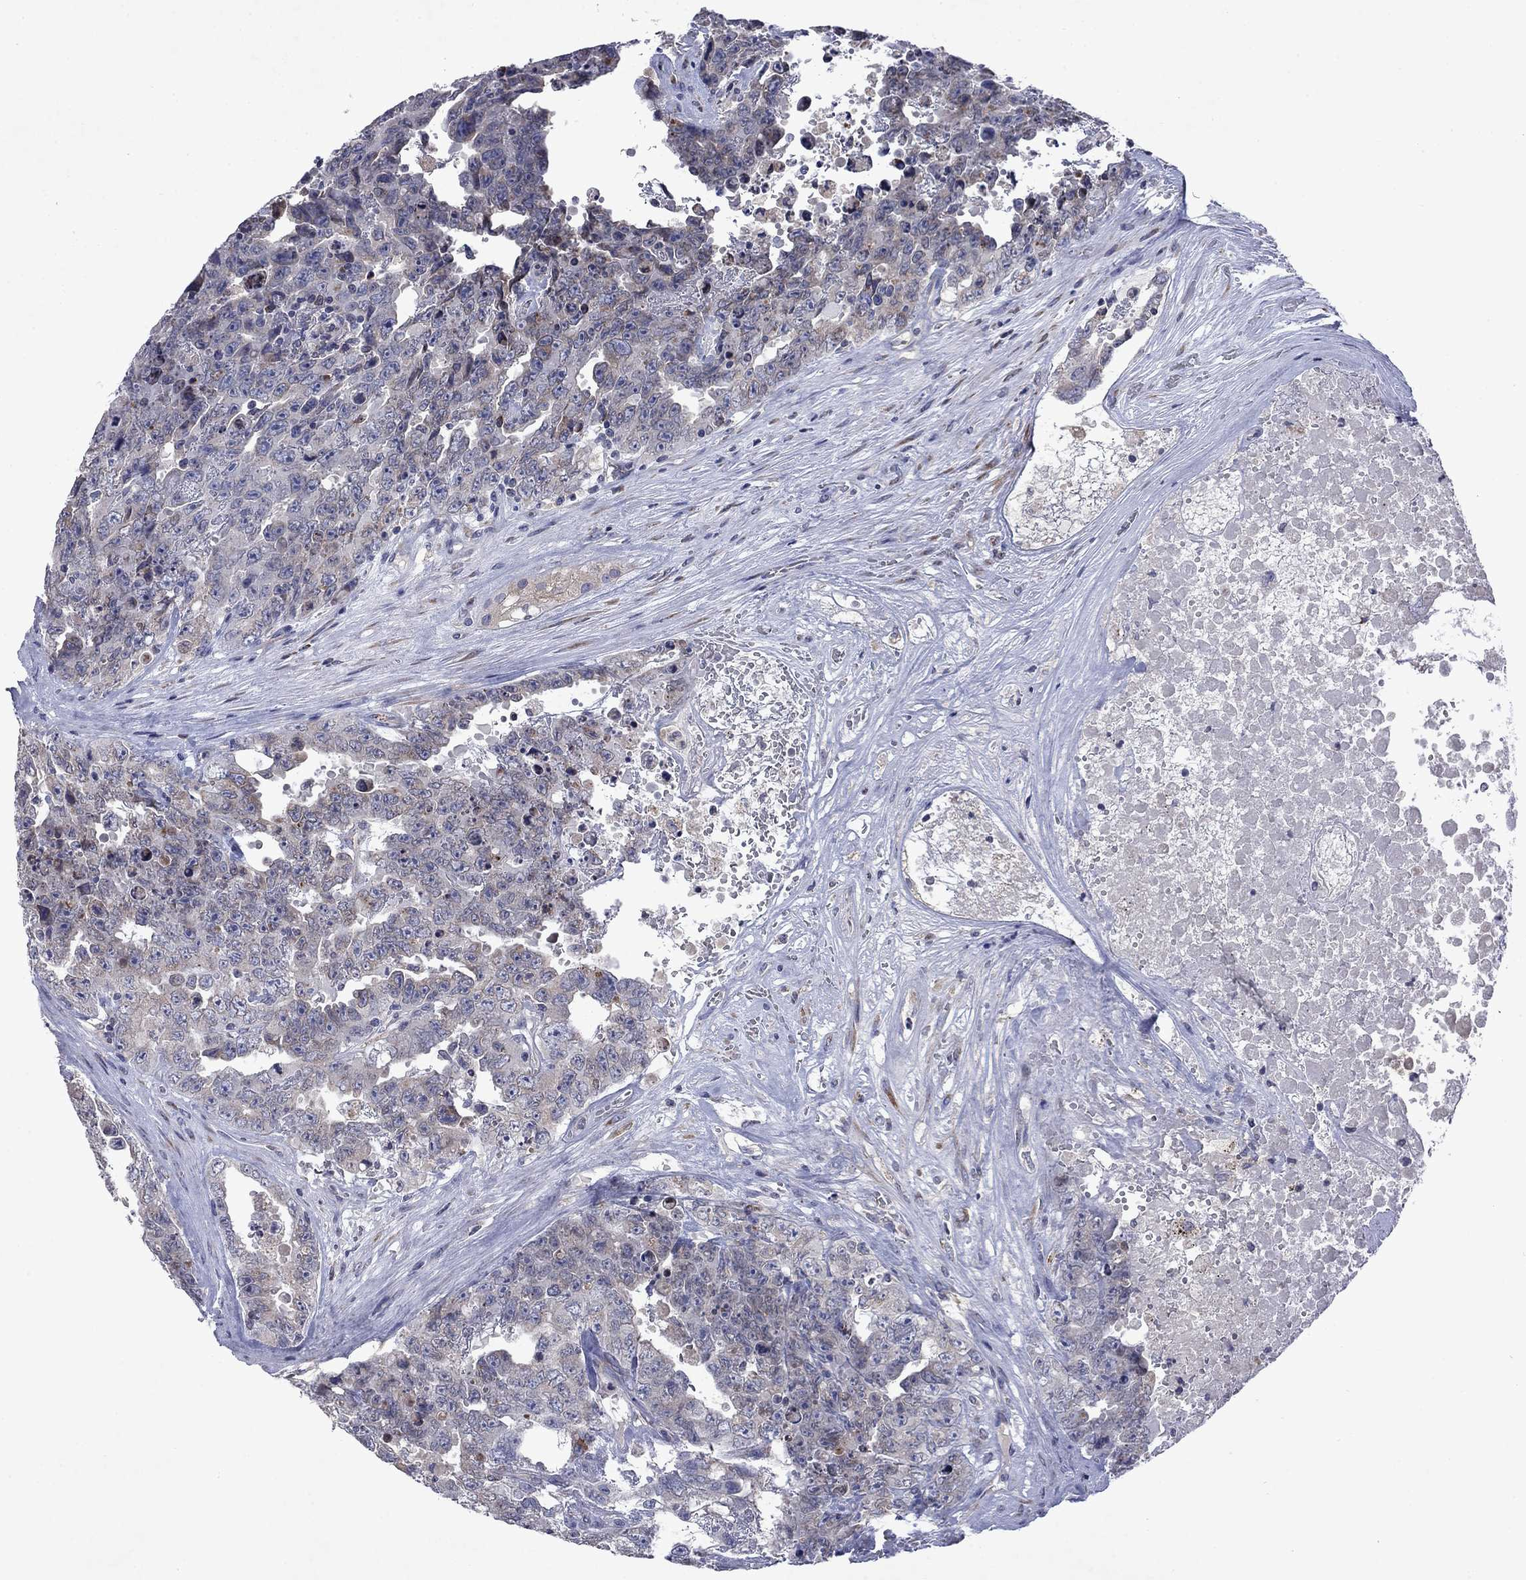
{"staining": {"intensity": "negative", "quantity": "none", "location": "none"}, "tissue": "testis cancer", "cell_type": "Tumor cells", "image_type": "cancer", "snomed": [{"axis": "morphology", "description": "Carcinoma, Embryonal, NOS"}, {"axis": "topography", "description": "Testis"}], "caption": "This is an IHC micrograph of human embryonal carcinoma (testis). There is no expression in tumor cells.", "gene": "TMEM97", "patient": {"sex": "male", "age": 24}}